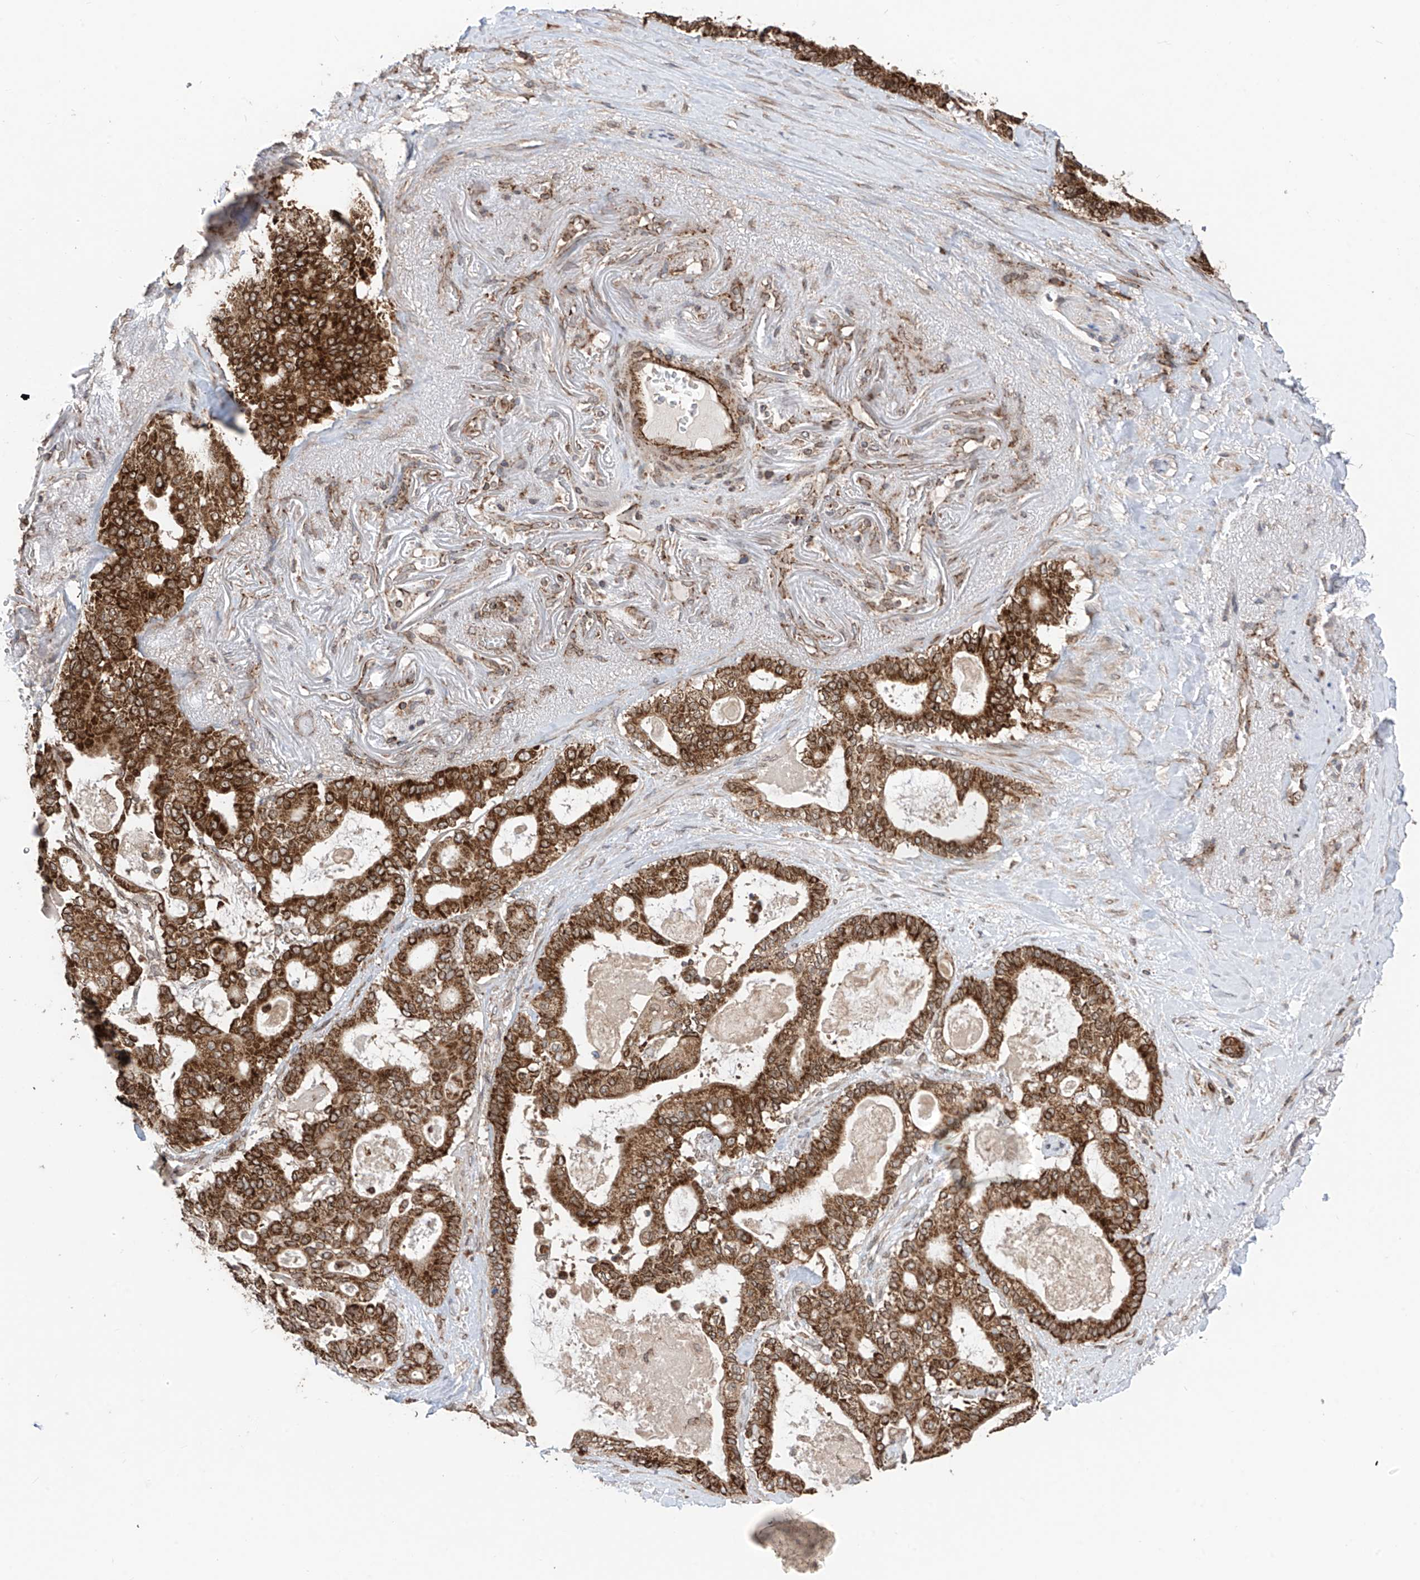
{"staining": {"intensity": "strong", "quantity": ">75%", "location": "cytoplasmic/membranous"}, "tissue": "pancreatic cancer", "cell_type": "Tumor cells", "image_type": "cancer", "snomed": [{"axis": "morphology", "description": "Adenocarcinoma, NOS"}, {"axis": "topography", "description": "Pancreas"}], "caption": "IHC photomicrograph of pancreatic cancer (adenocarcinoma) stained for a protein (brown), which displays high levels of strong cytoplasmic/membranous expression in about >75% of tumor cells.", "gene": "AHCTF1", "patient": {"sex": "male", "age": 63}}